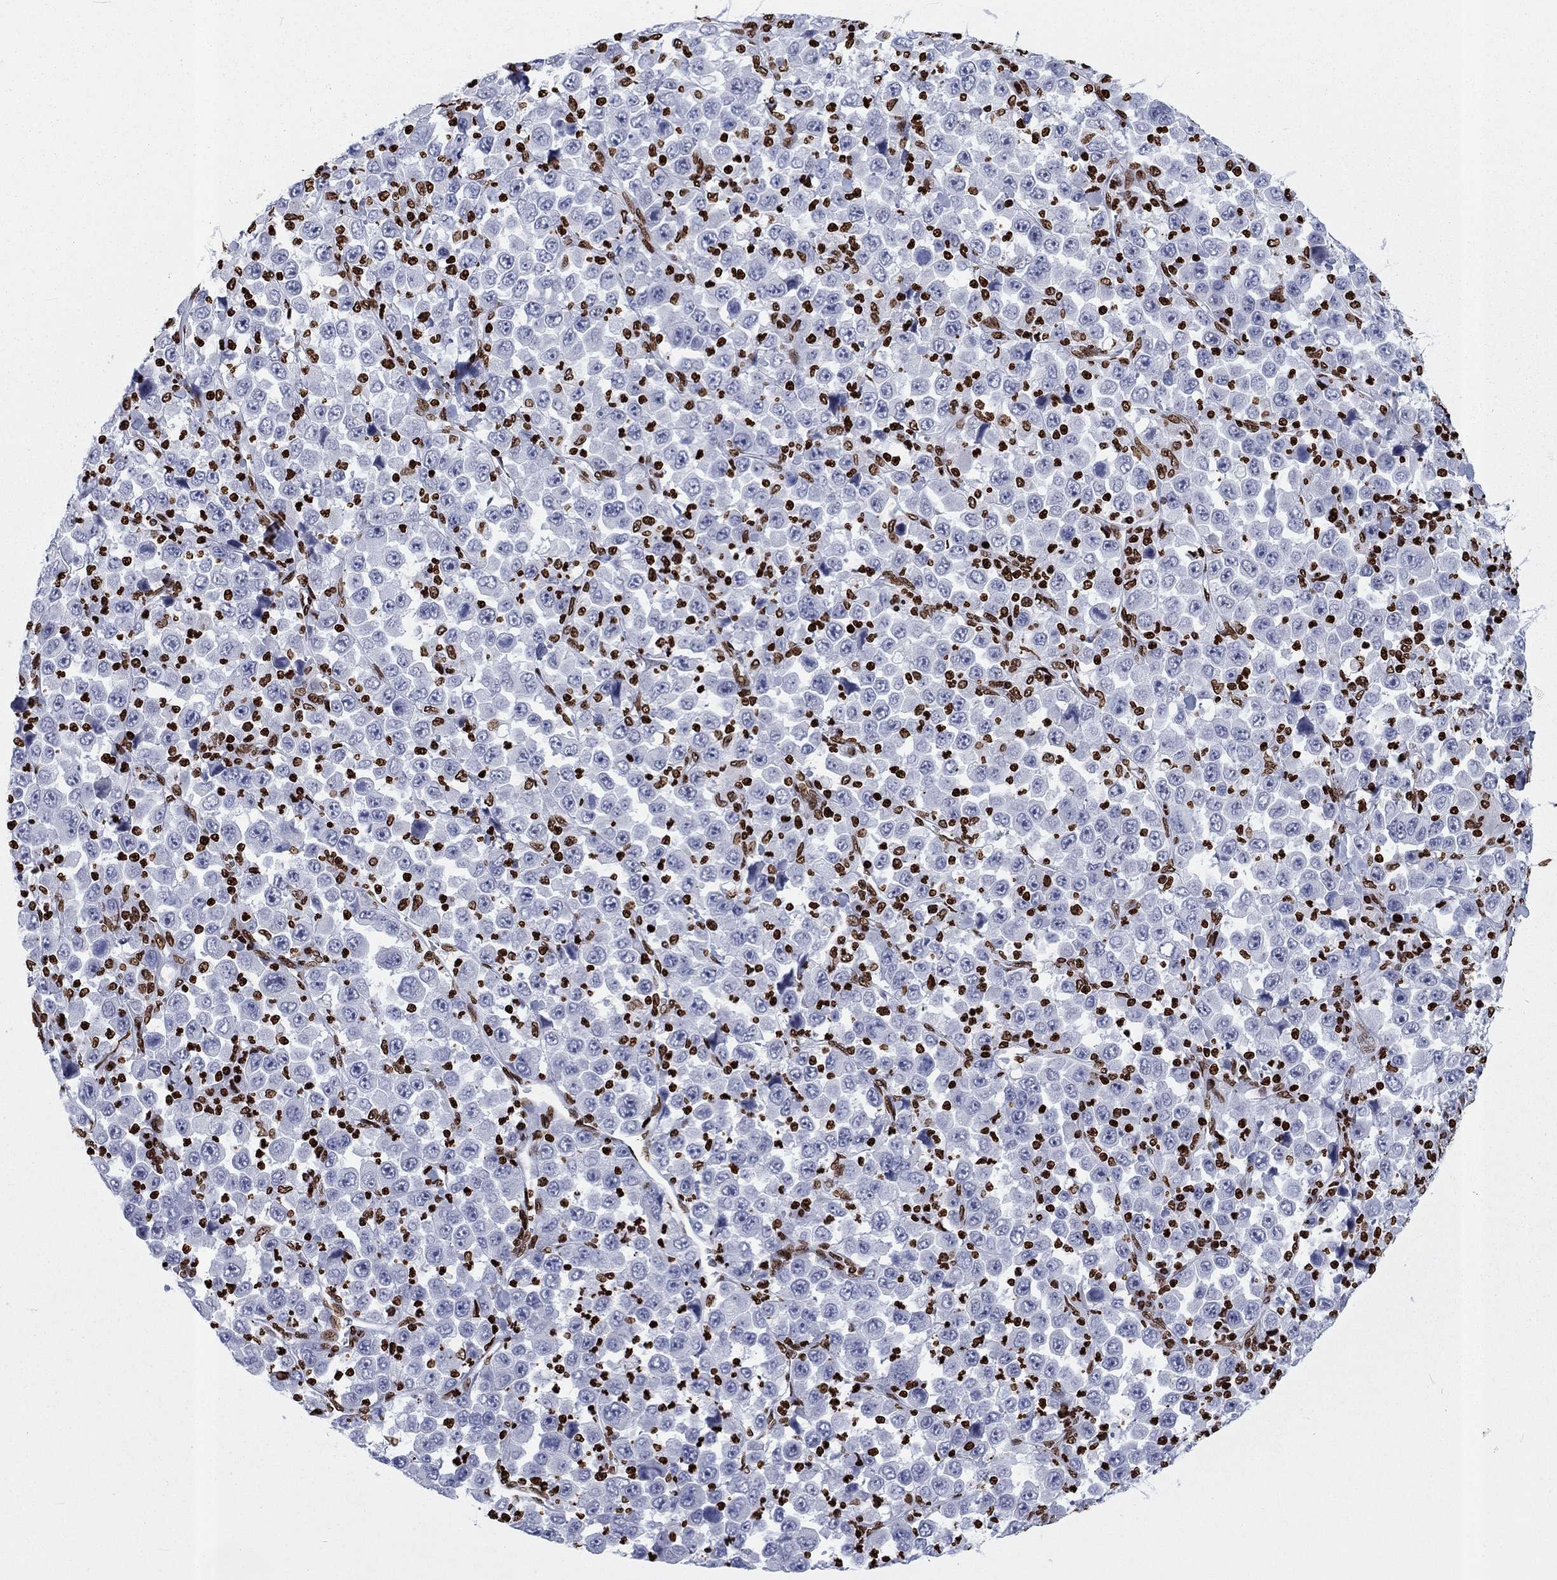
{"staining": {"intensity": "strong", "quantity": "<25%", "location": "nuclear"}, "tissue": "stomach cancer", "cell_type": "Tumor cells", "image_type": "cancer", "snomed": [{"axis": "morphology", "description": "Normal tissue, NOS"}, {"axis": "morphology", "description": "Adenocarcinoma, NOS"}, {"axis": "topography", "description": "Stomach, upper"}, {"axis": "topography", "description": "Stomach"}], "caption": "Tumor cells reveal strong nuclear staining in about <25% of cells in stomach adenocarcinoma. The staining was performed using DAB to visualize the protein expression in brown, while the nuclei were stained in blue with hematoxylin (Magnification: 20x).", "gene": "H1-5", "patient": {"sex": "male", "age": 59}}